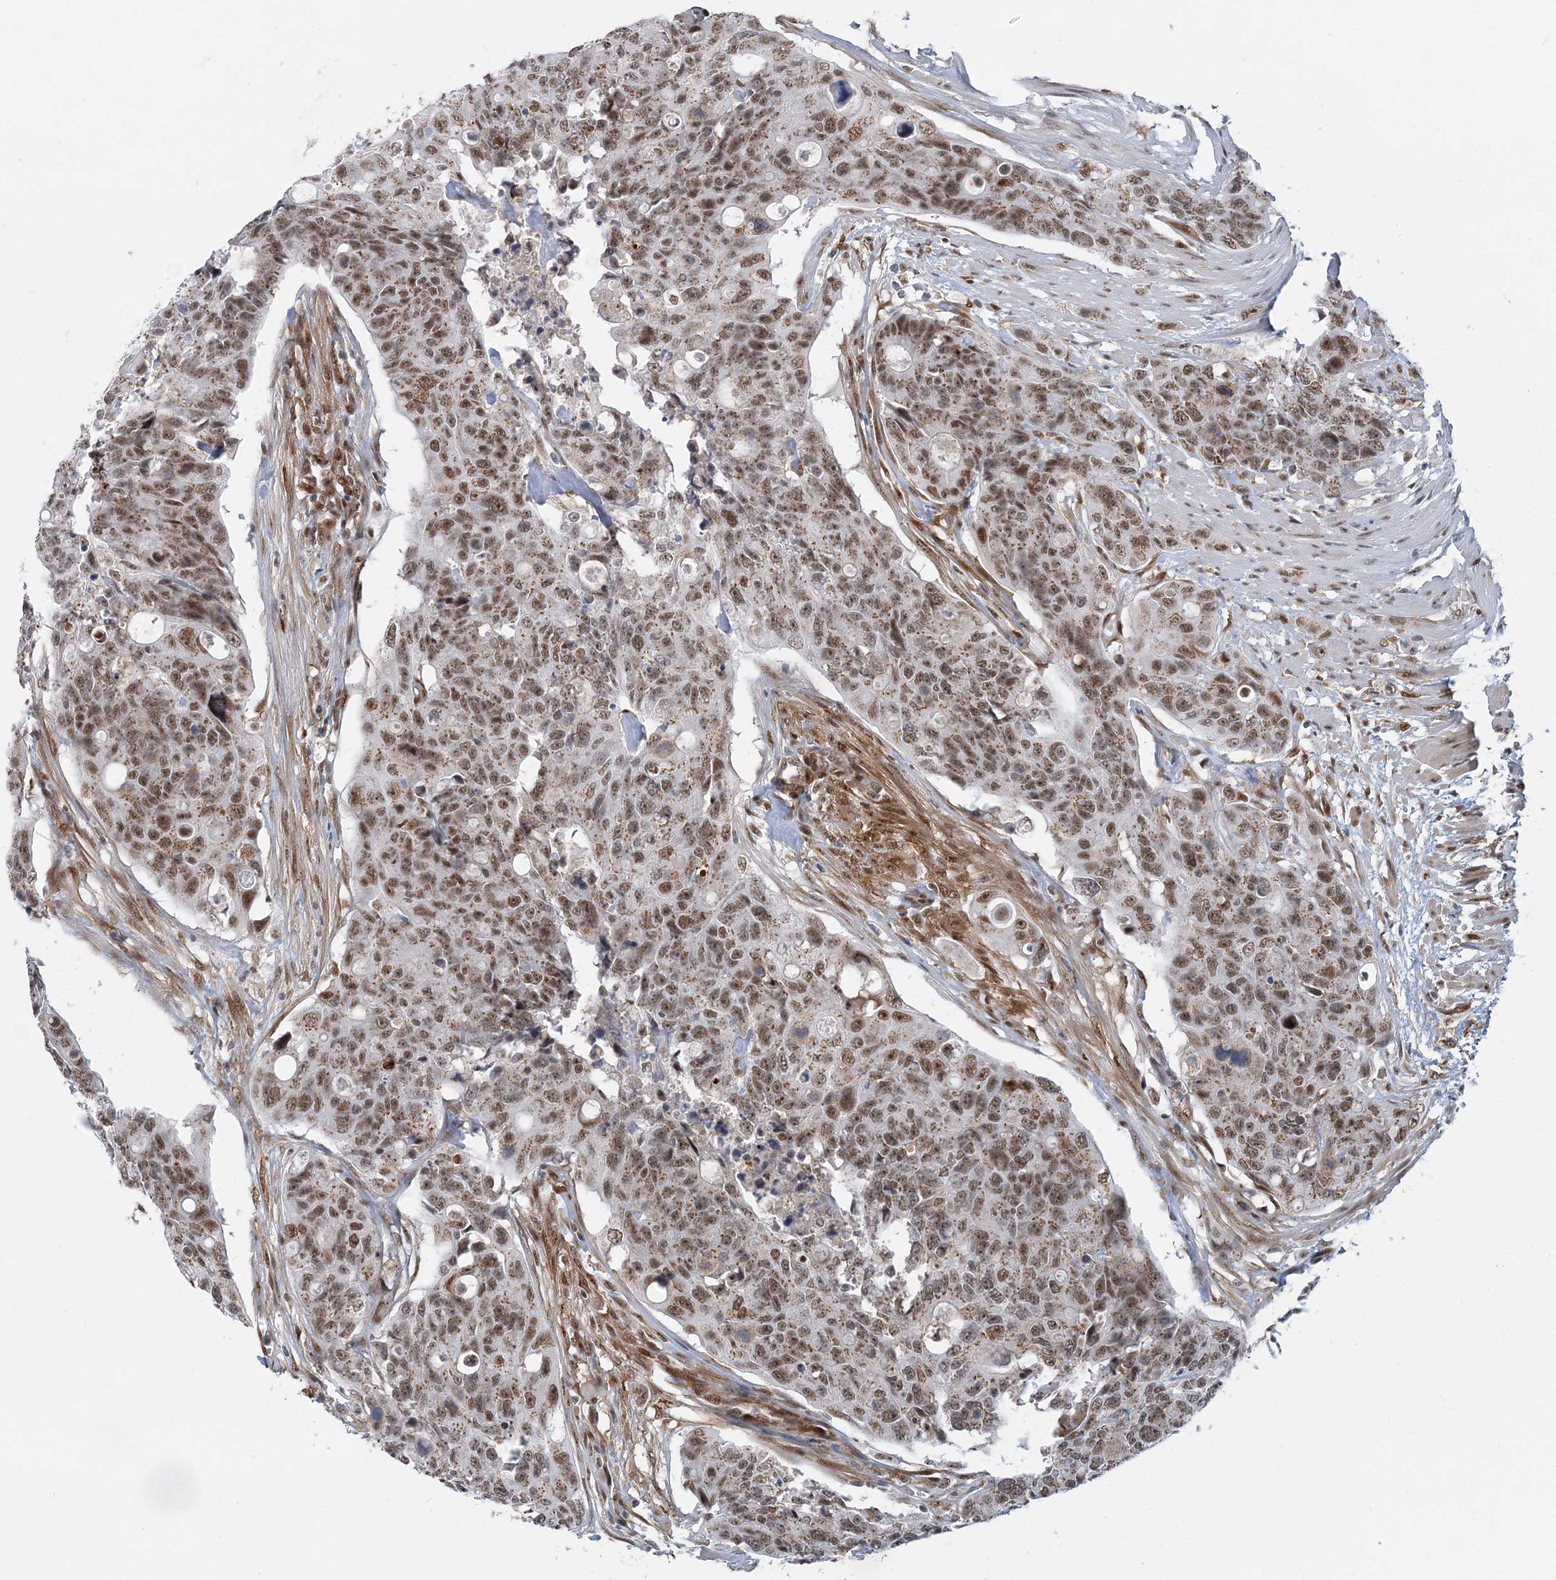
{"staining": {"intensity": "moderate", "quantity": ">75%", "location": "cytoplasmic/membranous,nuclear"}, "tissue": "colorectal cancer", "cell_type": "Tumor cells", "image_type": "cancer", "snomed": [{"axis": "morphology", "description": "Adenocarcinoma, NOS"}, {"axis": "topography", "description": "Colon"}], "caption": "Immunohistochemical staining of human adenocarcinoma (colorectal) demonstrates moderate cytoplasmic/membranous and nuclear protein staining in approximately >75% of tumor cells.", "gene": "PLRG1", "patient": {"sex": "female", "age": 57}}